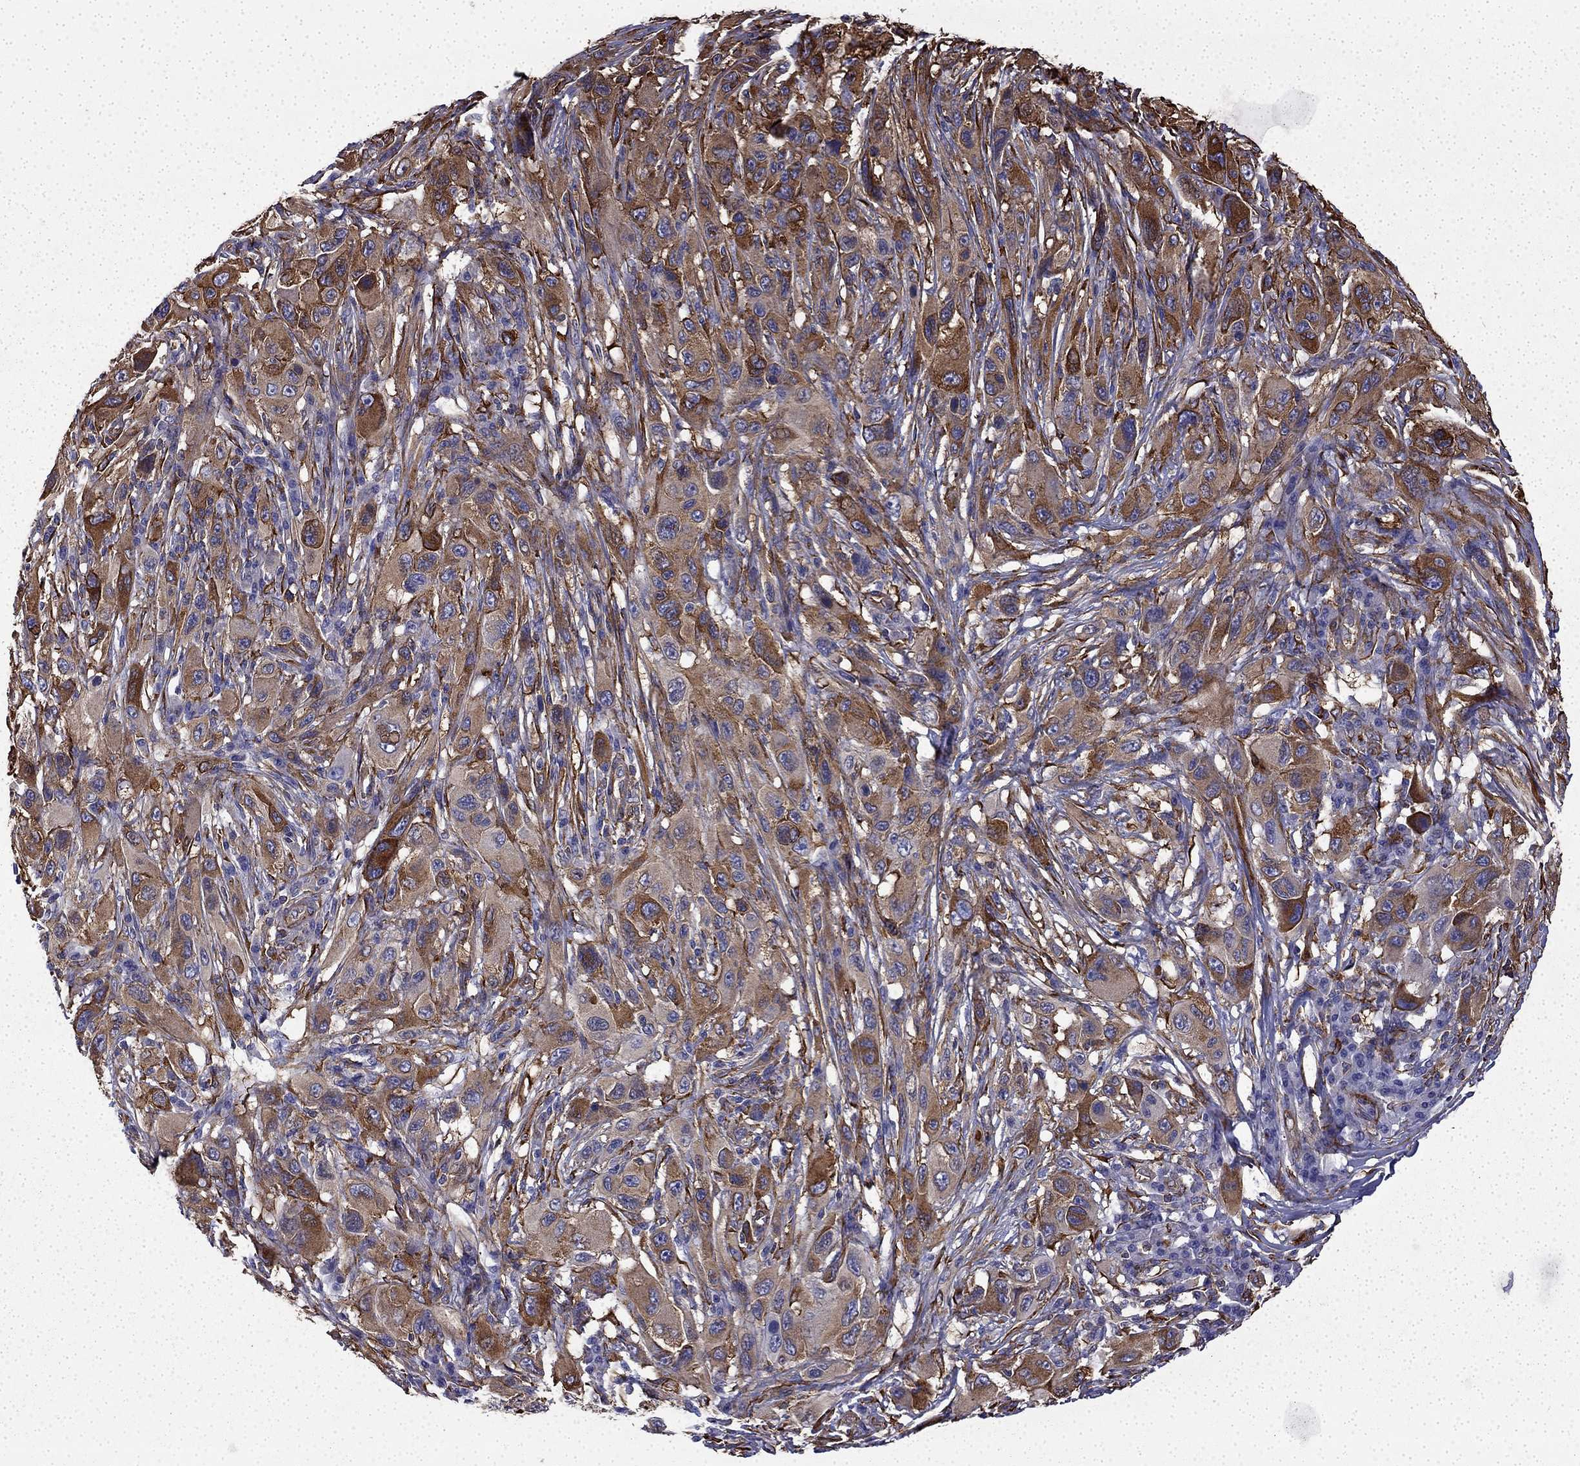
{"staining": {"intensity": "strong", "quantity": ">75%", "location": "cytoplasmic/membranous"}, "tissue": "melanoma", "cell_type": "Tumor cells", "image_type": "cancer", "snomed": [{"axis": "morphology", "description": "Malignant melanoma, NOS"}, {"axis": "topography", "description": "Skin"}], "caption": "Immunohistochemical staining of human malignant melanoma reveals high levels of strong cytoplasmic/membranous expression in about >75% of tumor cells.", "gene": "MAP4", "patient": {"sex": "male", "age": 53}}